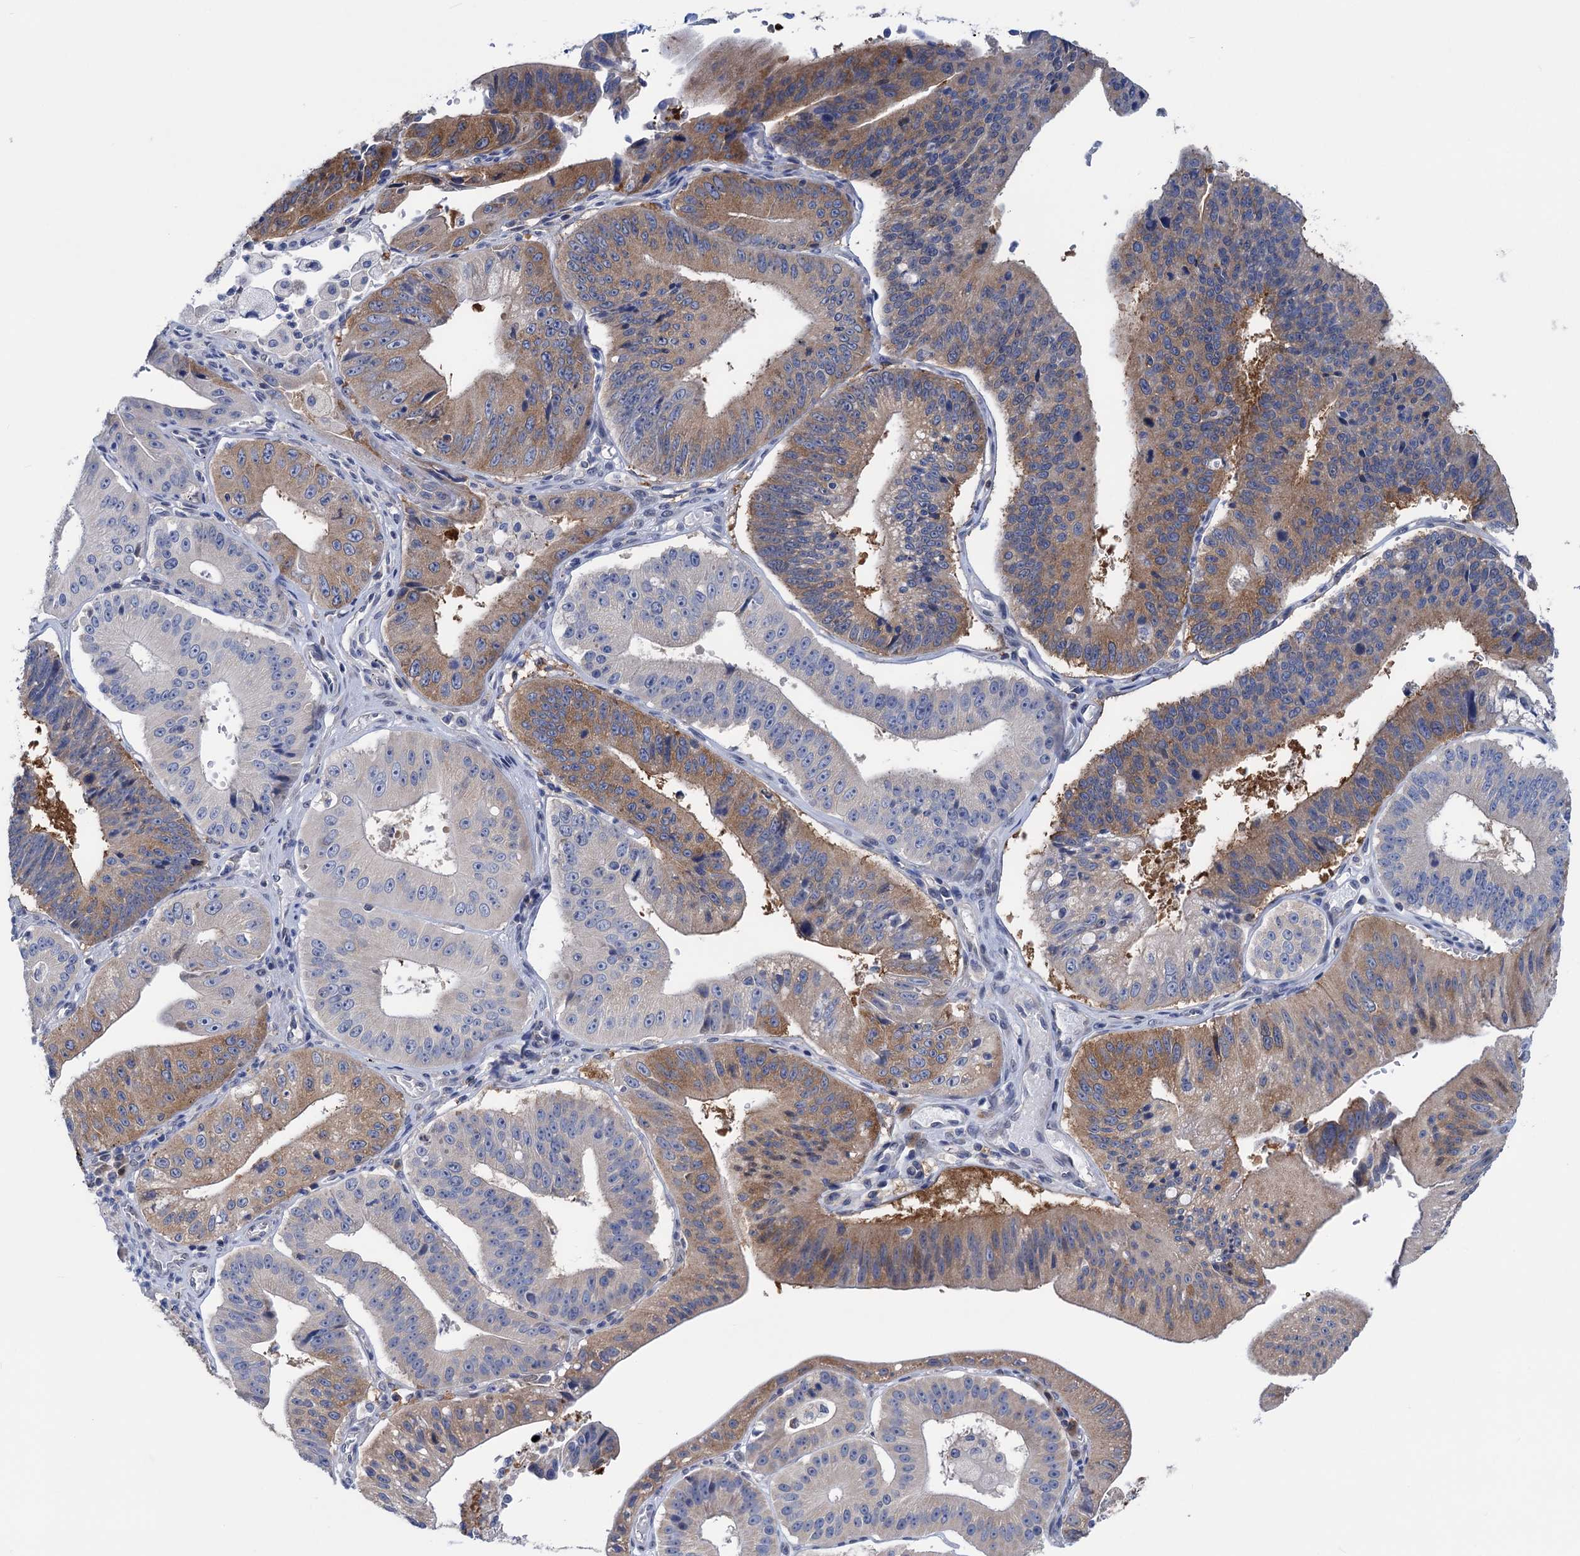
{"staining": {"intensity": "strong", "quantity": "25%-75%", "location": "cytoplasmic/membranous"}, "tissue": "stomach cancer", "cell_type": "Tumor cells", "image_type": "cancer", "snomed": [{"axis": "morphology", "description": "Adenocarcinoma, NOS"}, {"axis": "topography", "description": "Stomach"}], "caption": "Protein expression analysis of stomach cancer displays strong cytoplasmic/membranous positivity in about 25%-75% of tumor cells. (DAB = brown stain, brightfield microscopy at high magnification).", "gene": "ZNRD2", "patient": {"sex": "male", "age": 59}}